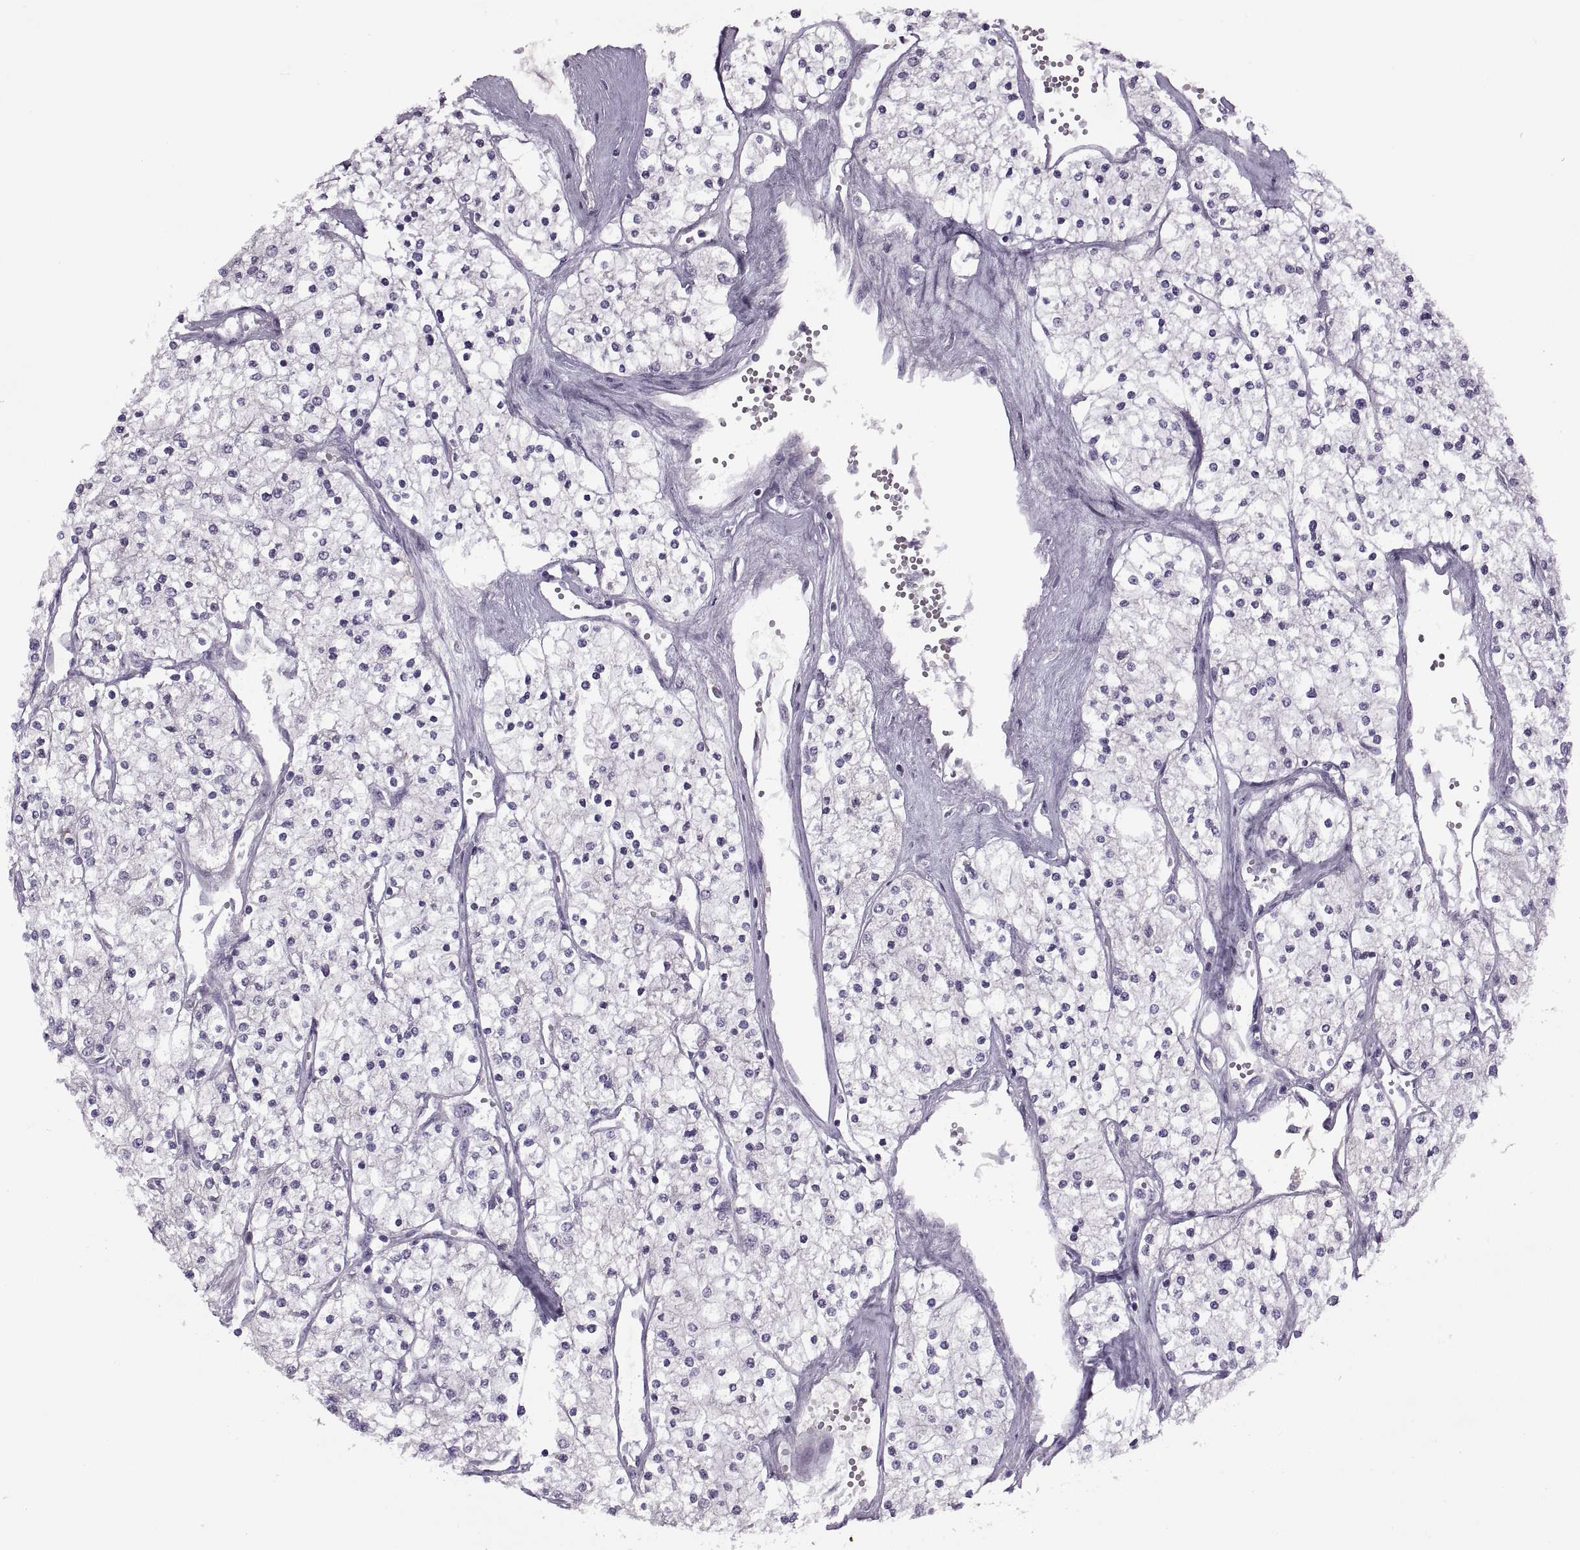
{"staining": {"intensity": "negative", "quantity": "none", "location": "none"}, "tissue": "renal cancer", "cell_type": "Tumor cells", "image_type": "cancer", "snomed": [{"axis": "morphology", "description": "Adenocarcinoma, NOS"}, {"axis": "topography", "description": "Kidney"}], "caption": "An immunohistochemistry (IHC) micrograph of renal adenocarcinoma is shown. There is no staining in tumor cells of renal adenocarcinoma. (IHC, brightfield microscopy, high magnification).", "gene": "RSPH6A", "patient": {"sex": "male", "age": 80}}